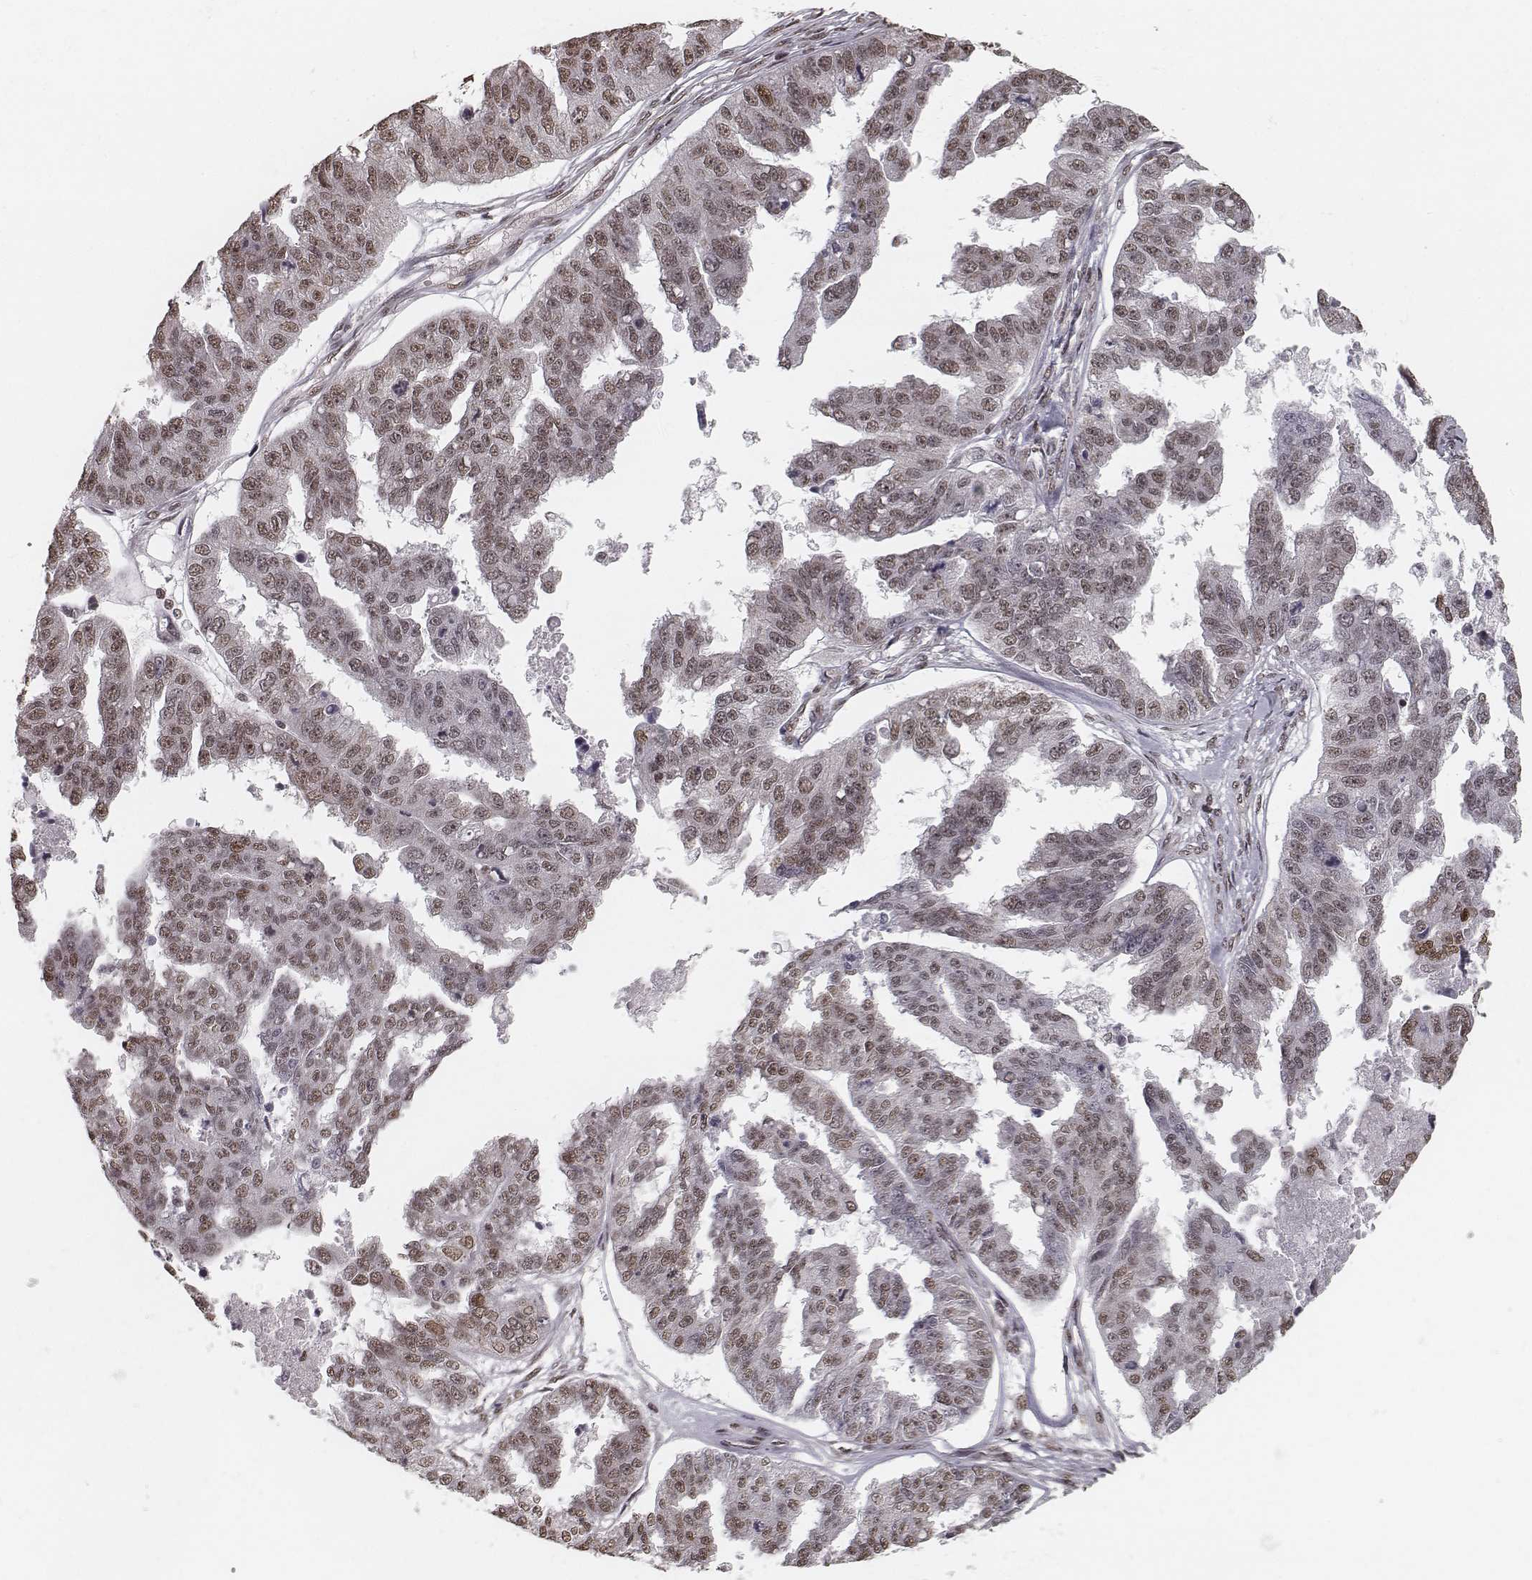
{"staining": {"intensity": "moderate", "quantity": ">75%", "location": "nuclear"}, "tissue": "ovarian cancer", "cell_type": "Tumor cells", "image_type": "cancer", "snomed": [{"axis": "morphology", "description": "Cystadenocarcinoma, serous, NOS"}, {"axis": "topography", "description": "Ovary"}], "caption": "The immunohistochemical stain shows moderate nuclear staining in tumor cells of ovarian cancer (serous cystadenocarcinoma) tissue. (Brightfield microscopy of DAB IHC at high magnification).", "gene": "HMGA2", "patient": {"sex": "female", "age": 58}}